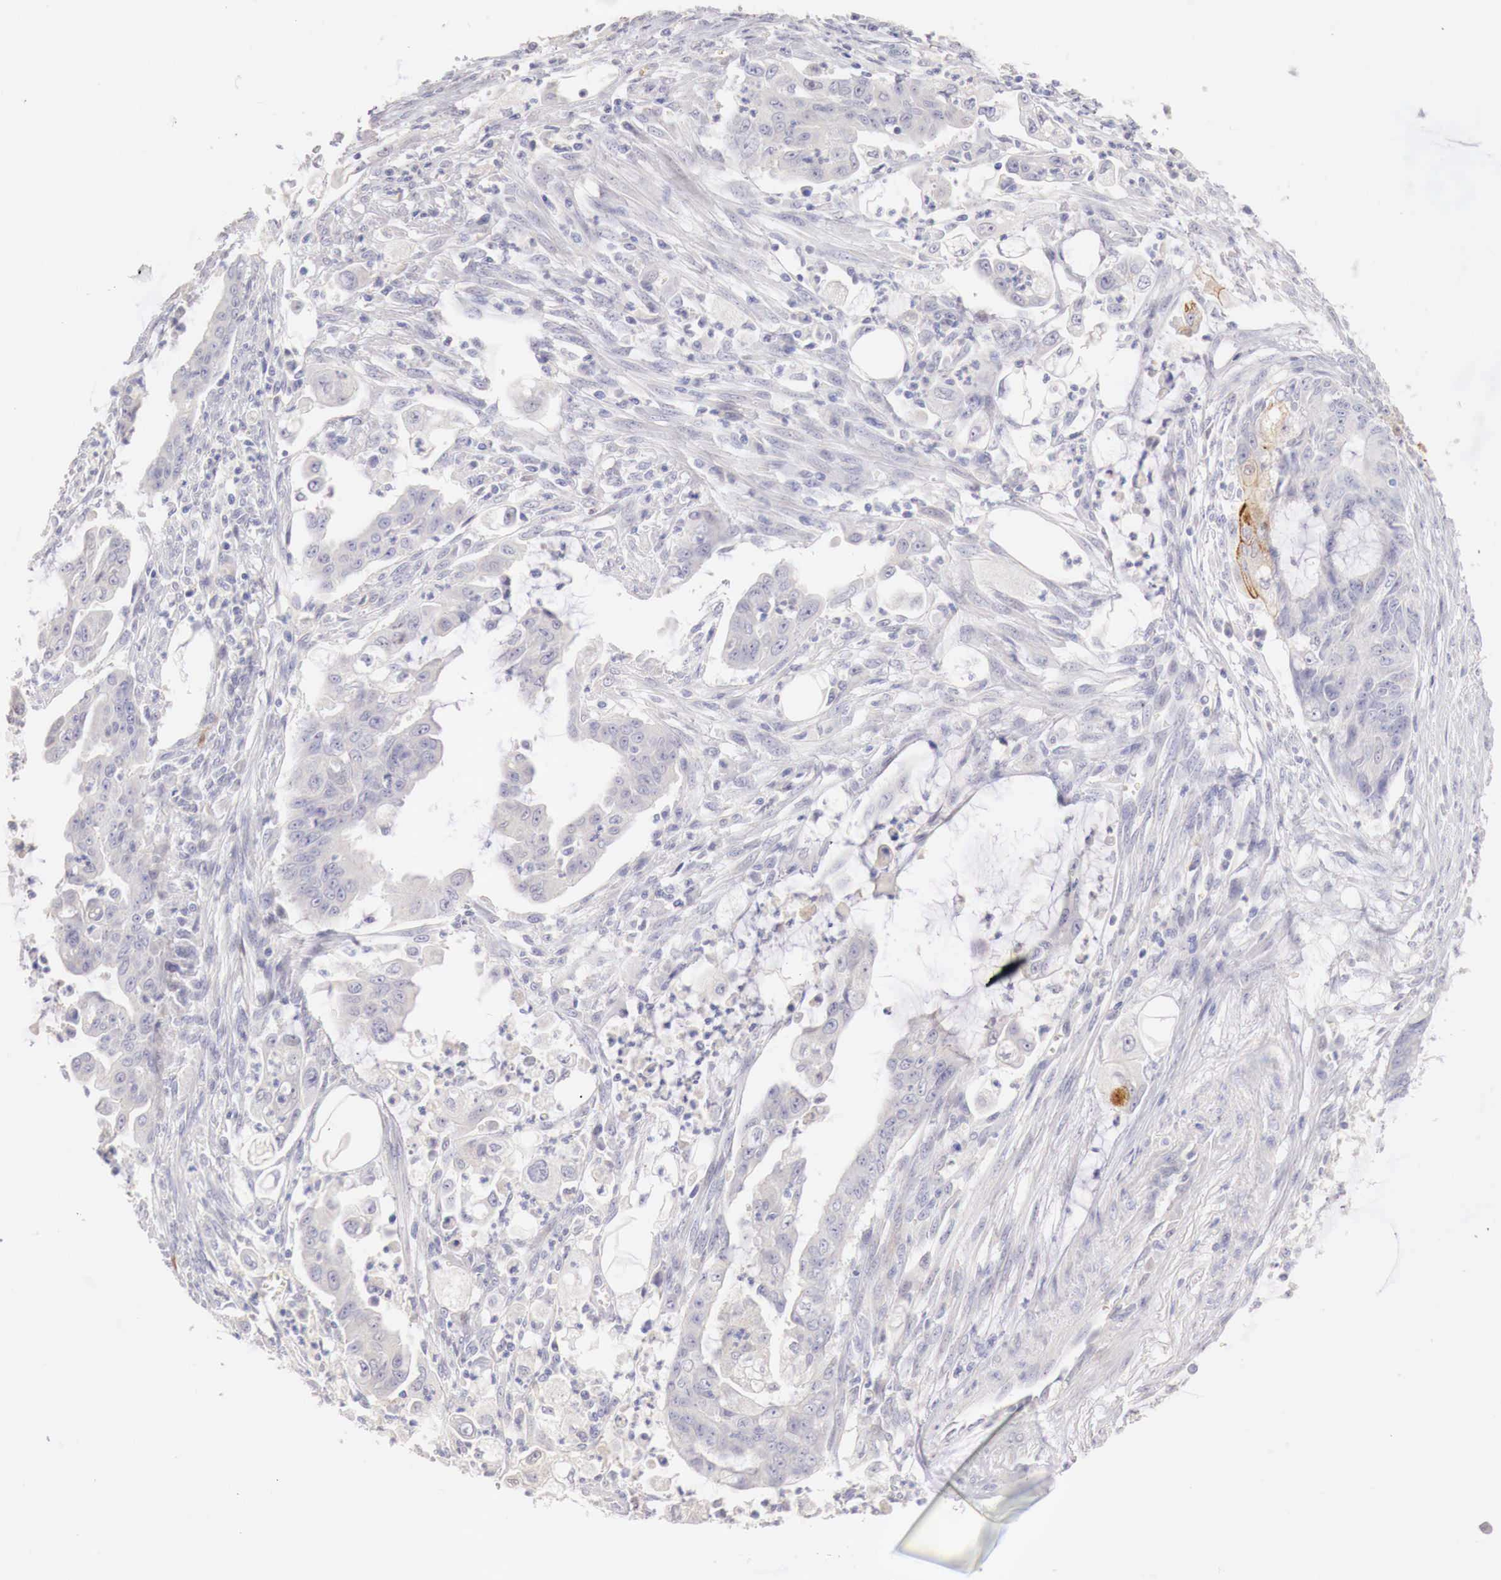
{"staining": {"intensity": "weak", "quantity": "<25%", "location": "cytoplasmic/membranous"}, "tissue": "endometrial cancer", "cell_type": "Tumor cells", "image_type": "cancer", "snomed": [{"axis": "morphology", "description": "Adenocarcinoma, NOS"}, {"axis": "topography", "description": "Endometrium"}], "caption": "Endometrial adenocarcinoma was stained to show a protein in brown. There is no significant positivity in tumor cells.", "gene": "ITIH6", "patient": {"sex": "female", "age": 75}}